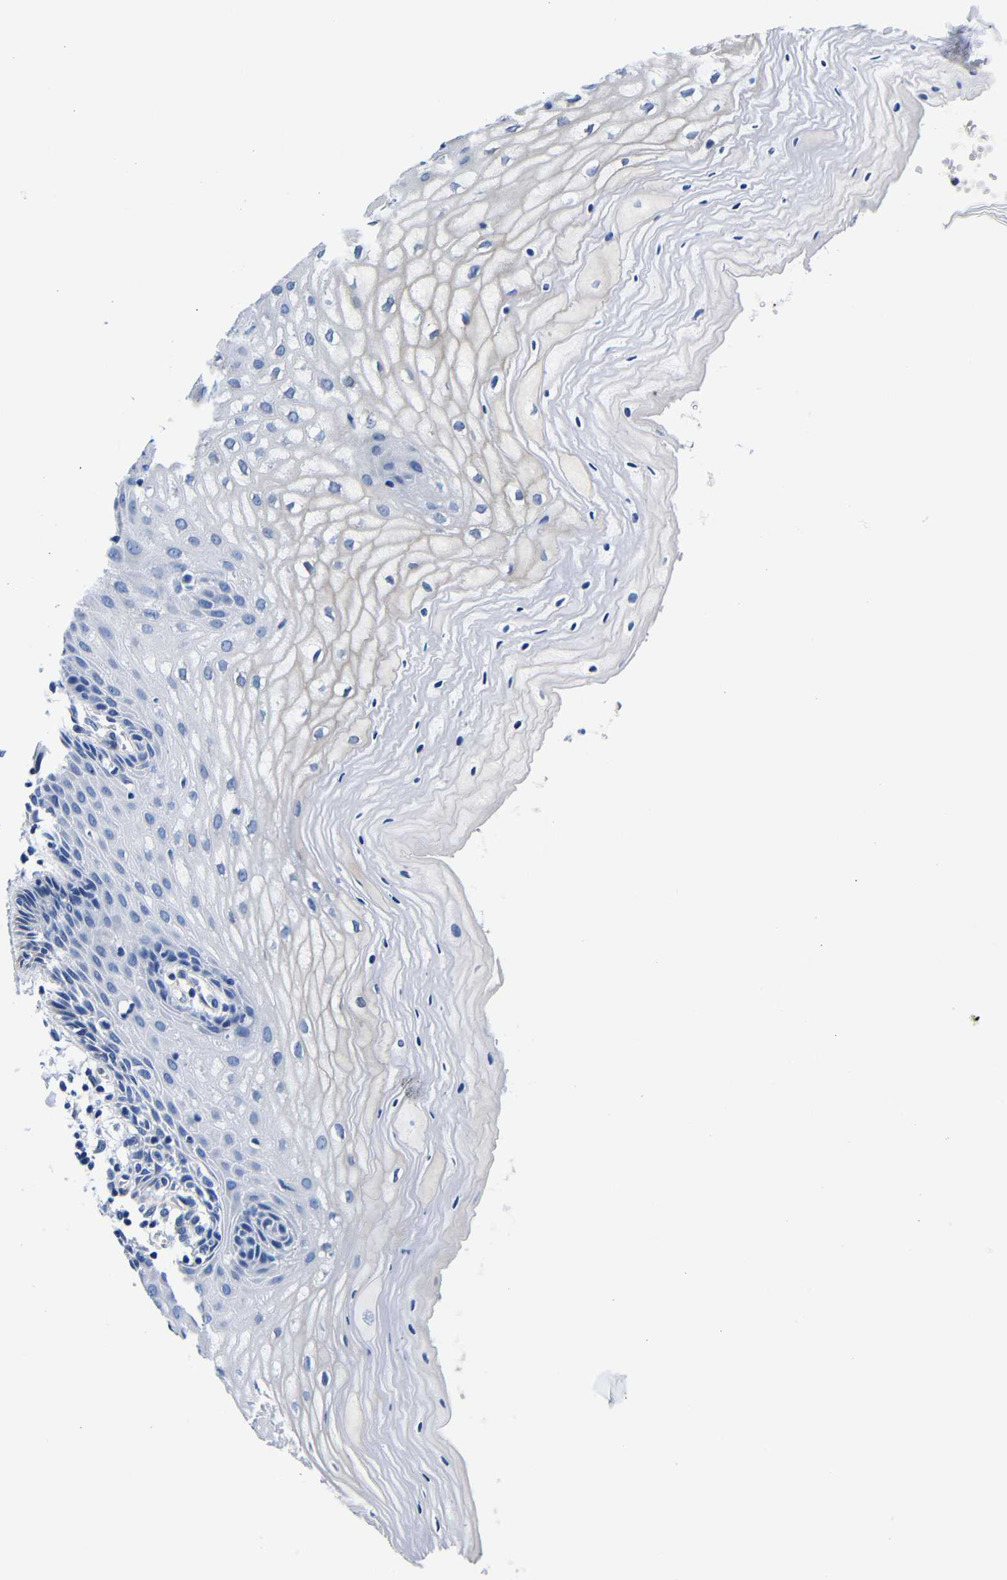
{"staining": {"intensity": "negative", "quantity": "none", "location": "none"}, "tissue": "cervix", "cell_type": "Glandular cells", "image_type": "normal", "snomed": [{"axis": "morphology", "description": "Normal tissue, NOS"}, {"axis": "topography", "description": "Cervix"}], "caption": "Immunohistochemical staining of benign cervix reveals no significant staining in glandular cells. (Immunohistochemistry (ihc), brightfield microscopy, high magnification).", "gene": "LRIG1", "patient": {"sex": "female", "age": 55}}